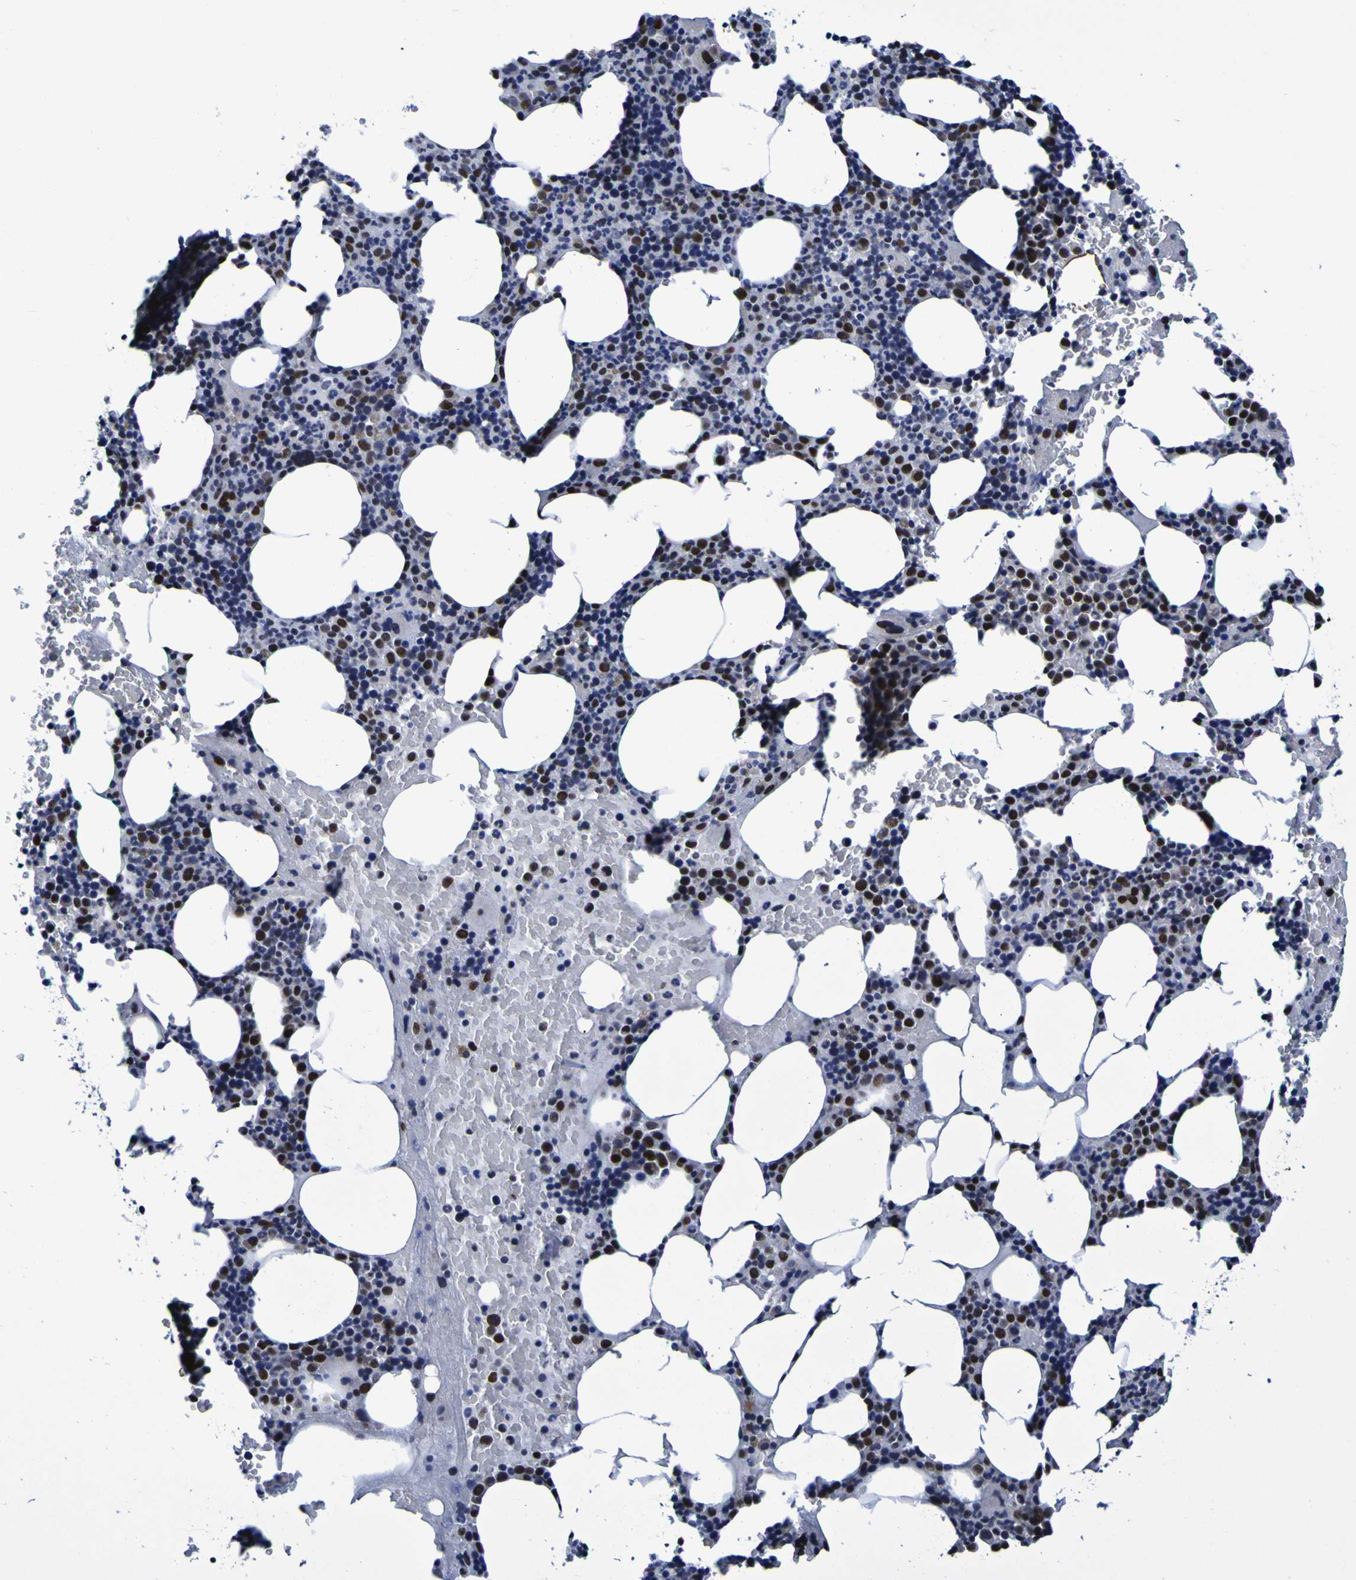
{"staining": {"intensity": "strong", "quantity": "25%-75%", "location": "nuclear"}, "tissue": "bone marrow", "cell_type": "Hematopoietic cells", "image_type": "normal", "snomed": [{"axis": "morphology", "description": "Normal tissue, NOS"}, {"axis": "morphology", "description": "Inflammation, NOS"}, {"axis": "topography", "description": "Bone marrow"}], "caption": "Hematopoietic cells exhibit high levels of strong nuclear expression in about 25%-75% of cells in benign human bone marrow.", "gene": "MBD3", "patient": {"sex": "female", "age": 70}}